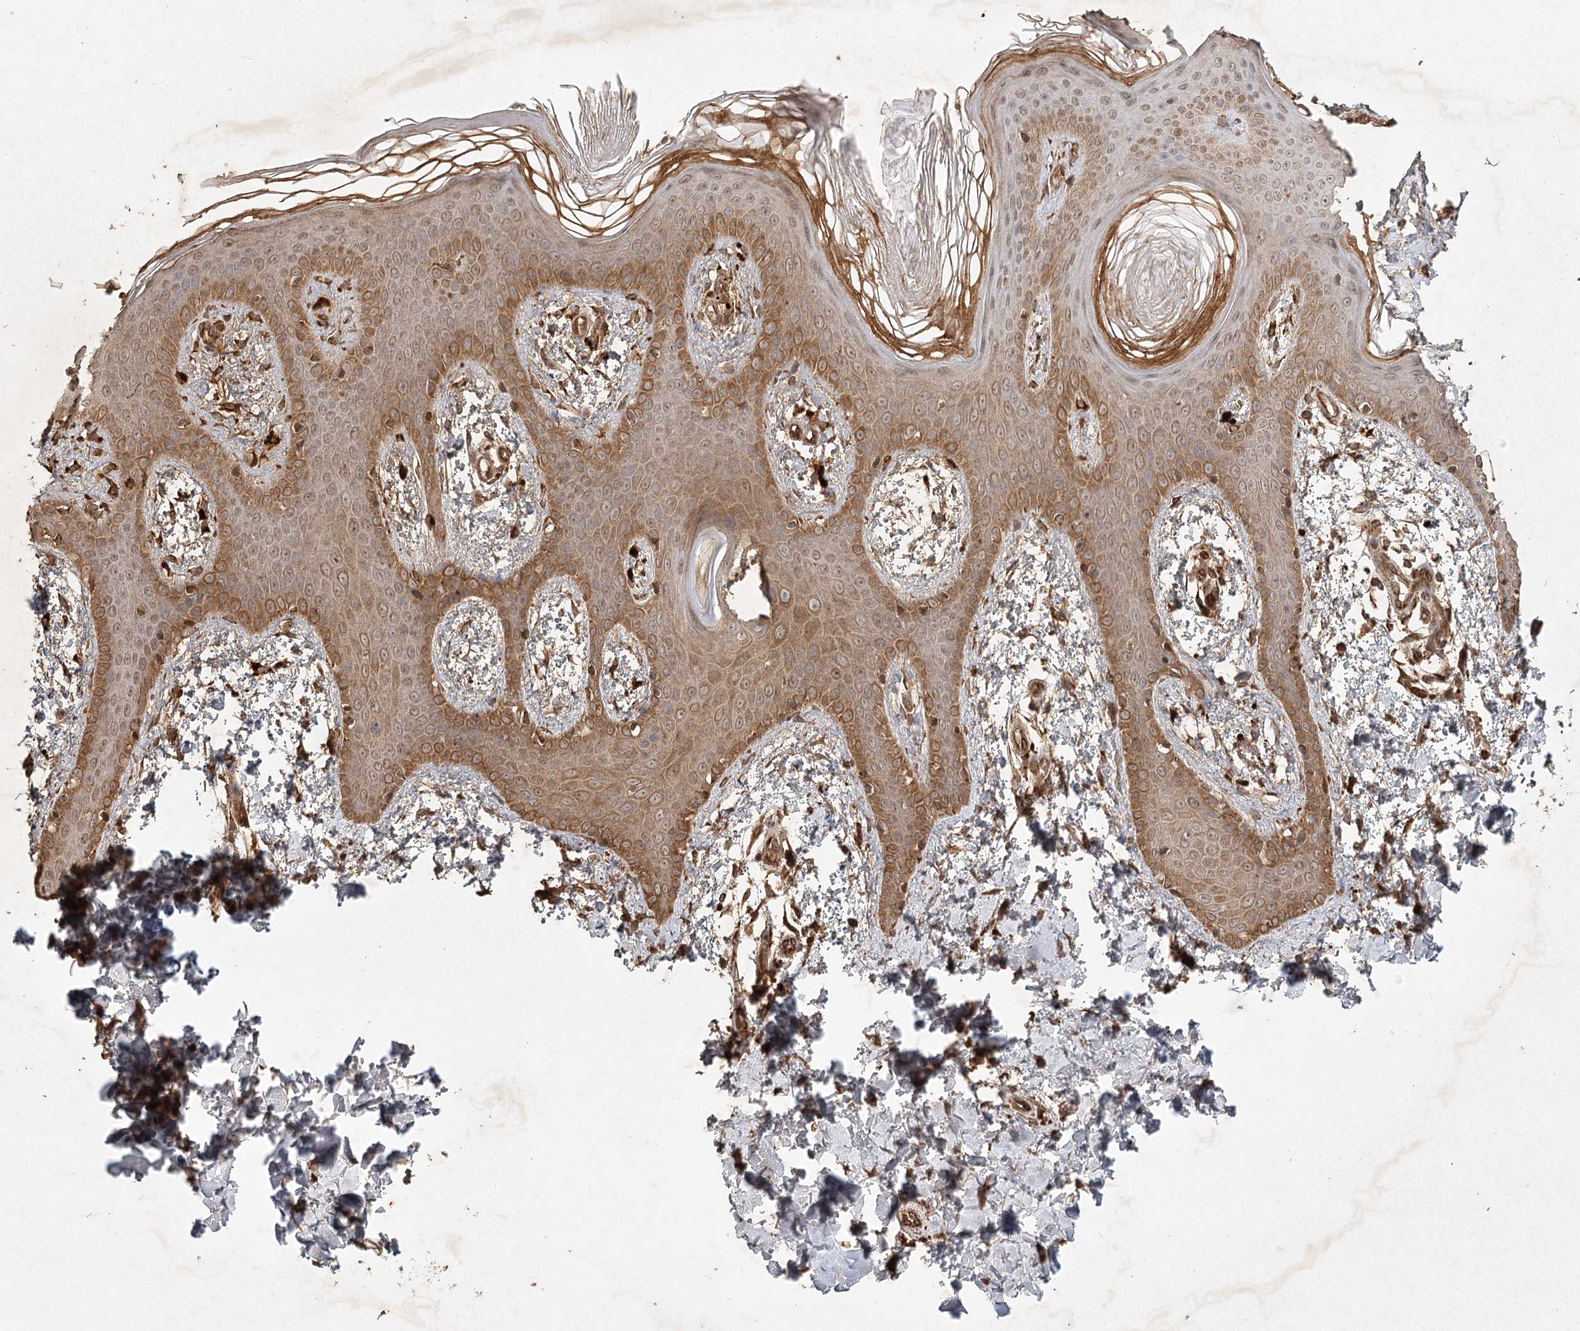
{"staining": {"intensity": "strong", "quantity": ">75%", "location": "cytoplasmic/membranous"}, "tissue": "skin", "cell_type": "Fibroblasts", "image_type": "normal", "snomed": [{"axis": "morphology", "description": "Normal tissue, NOS"}, {"axis": "topography", "description": "Skin"}], "caption": "A high-resolution histopathology image shows IHC staining of unremarkable skin, which demonstrates strong cytoplasmic/membranous staining in about >75% of fibroblasts.", "gene": "ARL13A", "patient": {"sex": "male", "age": 36}}